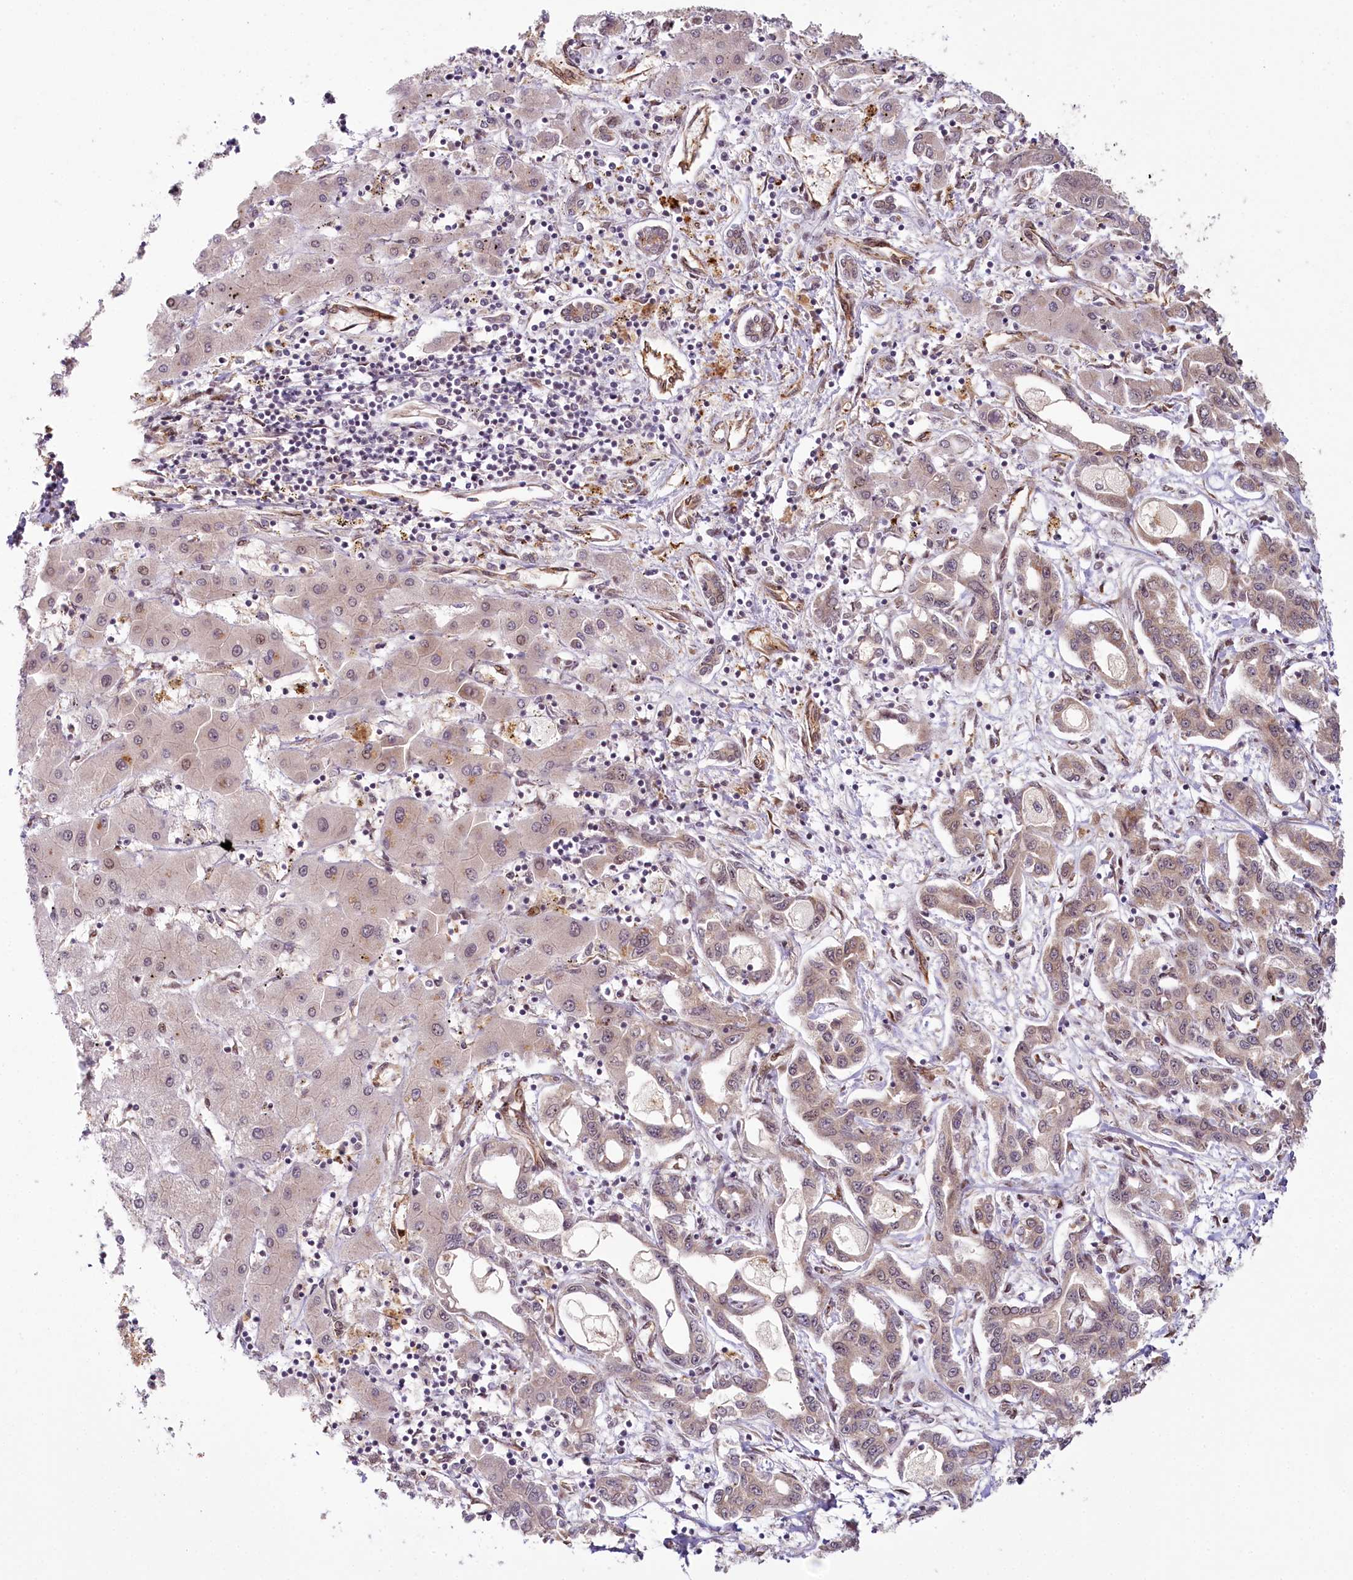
{"staining": {"intensity": "moderate", "quantity": "25%-75%", "location": "cytoplasmic/membranous,nuclear"}, "tissue": "liver cancer", "cell_type": "Tumor cells", "image_type": "cancer", "snomed": [{"axis": "morphology", "description": "Cholangiocarcinoma"}, {"axis": "topography", "description": "Liver"}], "caption": "Protein staining of cholangiocarcinoma (liver) tissue reveals moderate cytoplasmic/membranous and nuclear staining in approximately 25%-75% of tumor cells.", "gene": "ALKBH8", "patient": {"sex": "male", "age": 59}}